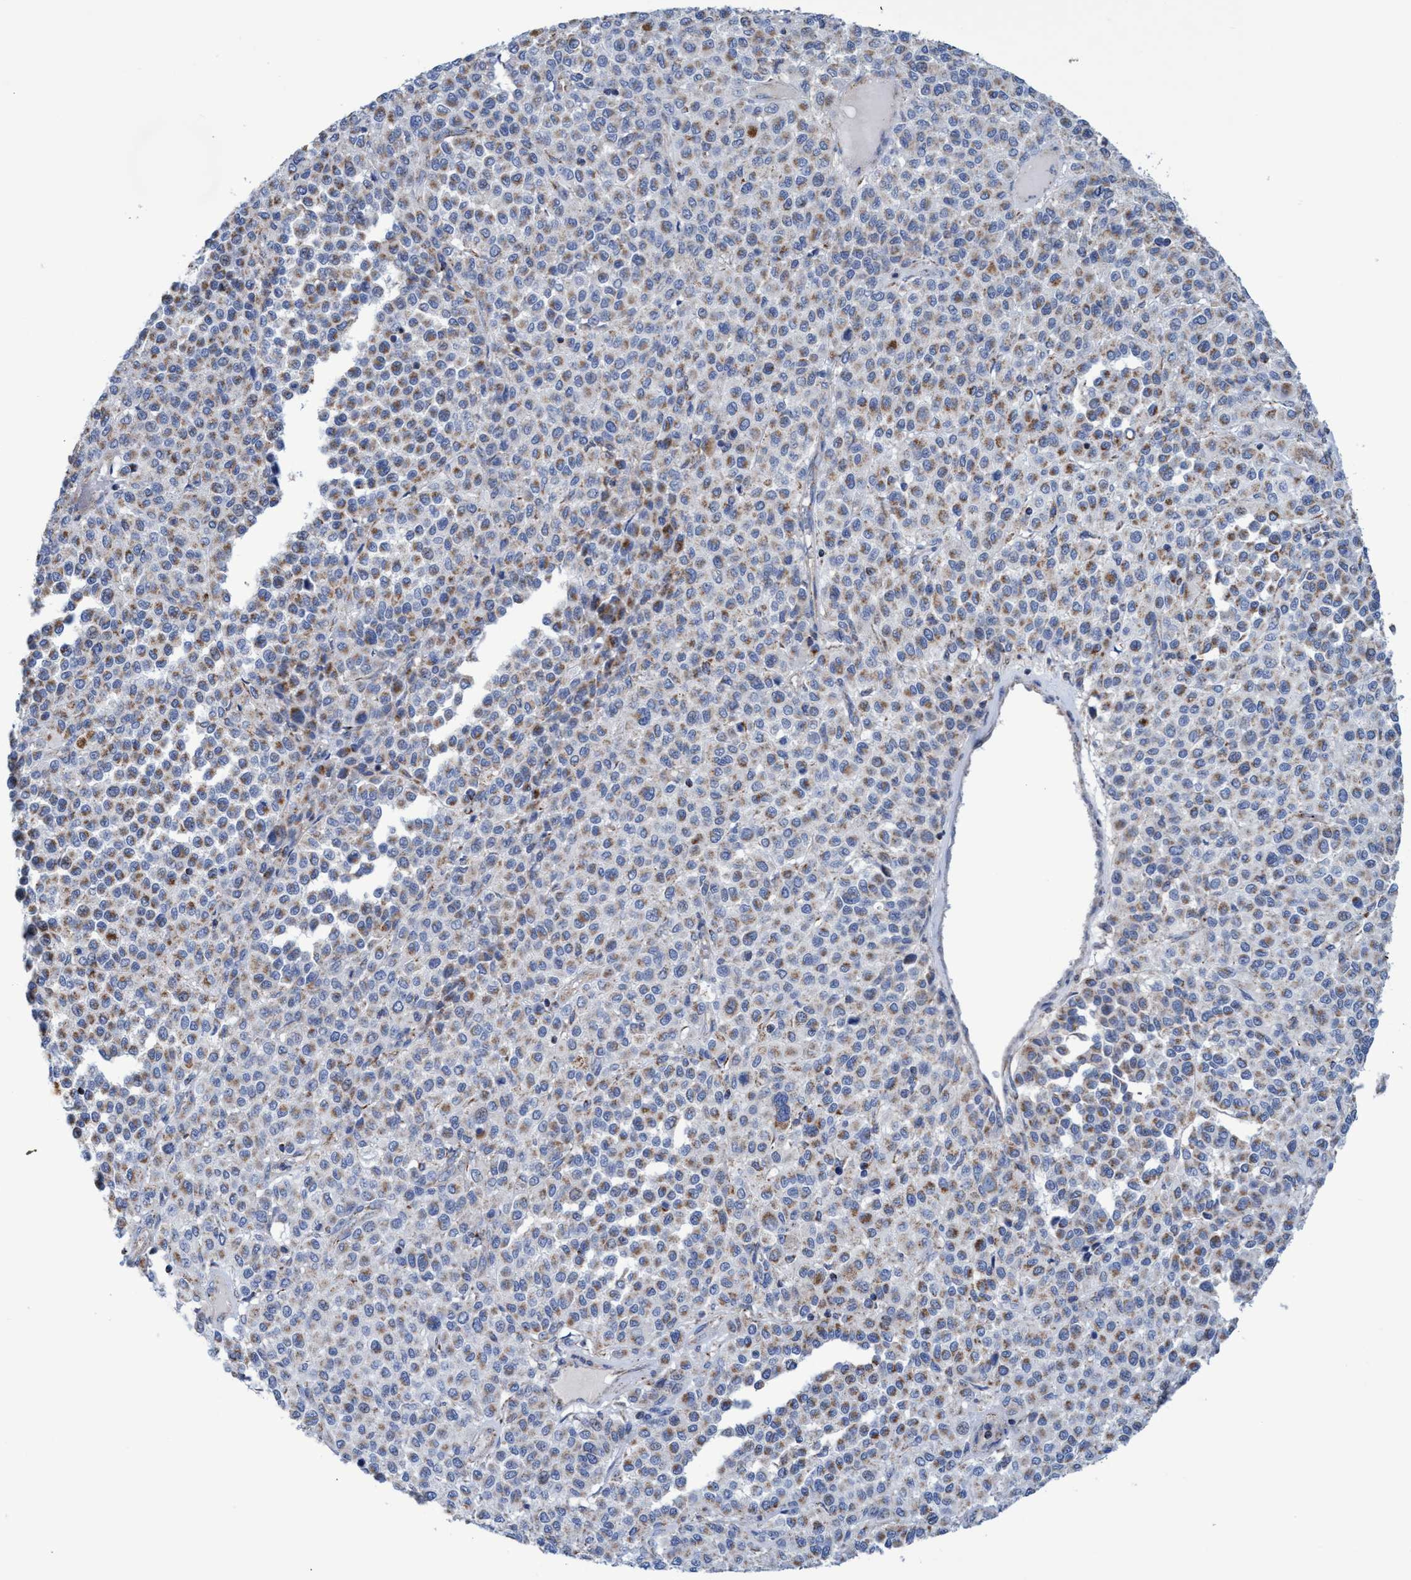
{"staining": {"intensity": "moderate", "quantity": "25%-75%", "location": "cytoplasmic/membranous"}, "tissue": "melanoma", "cell_type": "Tumor cells", "image_type": "cancer", "snomed": [{"axis": "morphology", "description": "Malignant melanoma, Metastatic site"}, {"axis": "topography", "description": "Pancreas"}], "caption": "This micrograph demonstrates malignant melanoma (metastatic site) stained with immunohistochemistry (IHC) to label a protein in brown. The cytoplasmic/membranous of tumor cells show moderate positivity for the protein. Nuclei are counter-stained blue.", "gene": "ZNF750", "patient": {"sex": "female", "age": 30}}